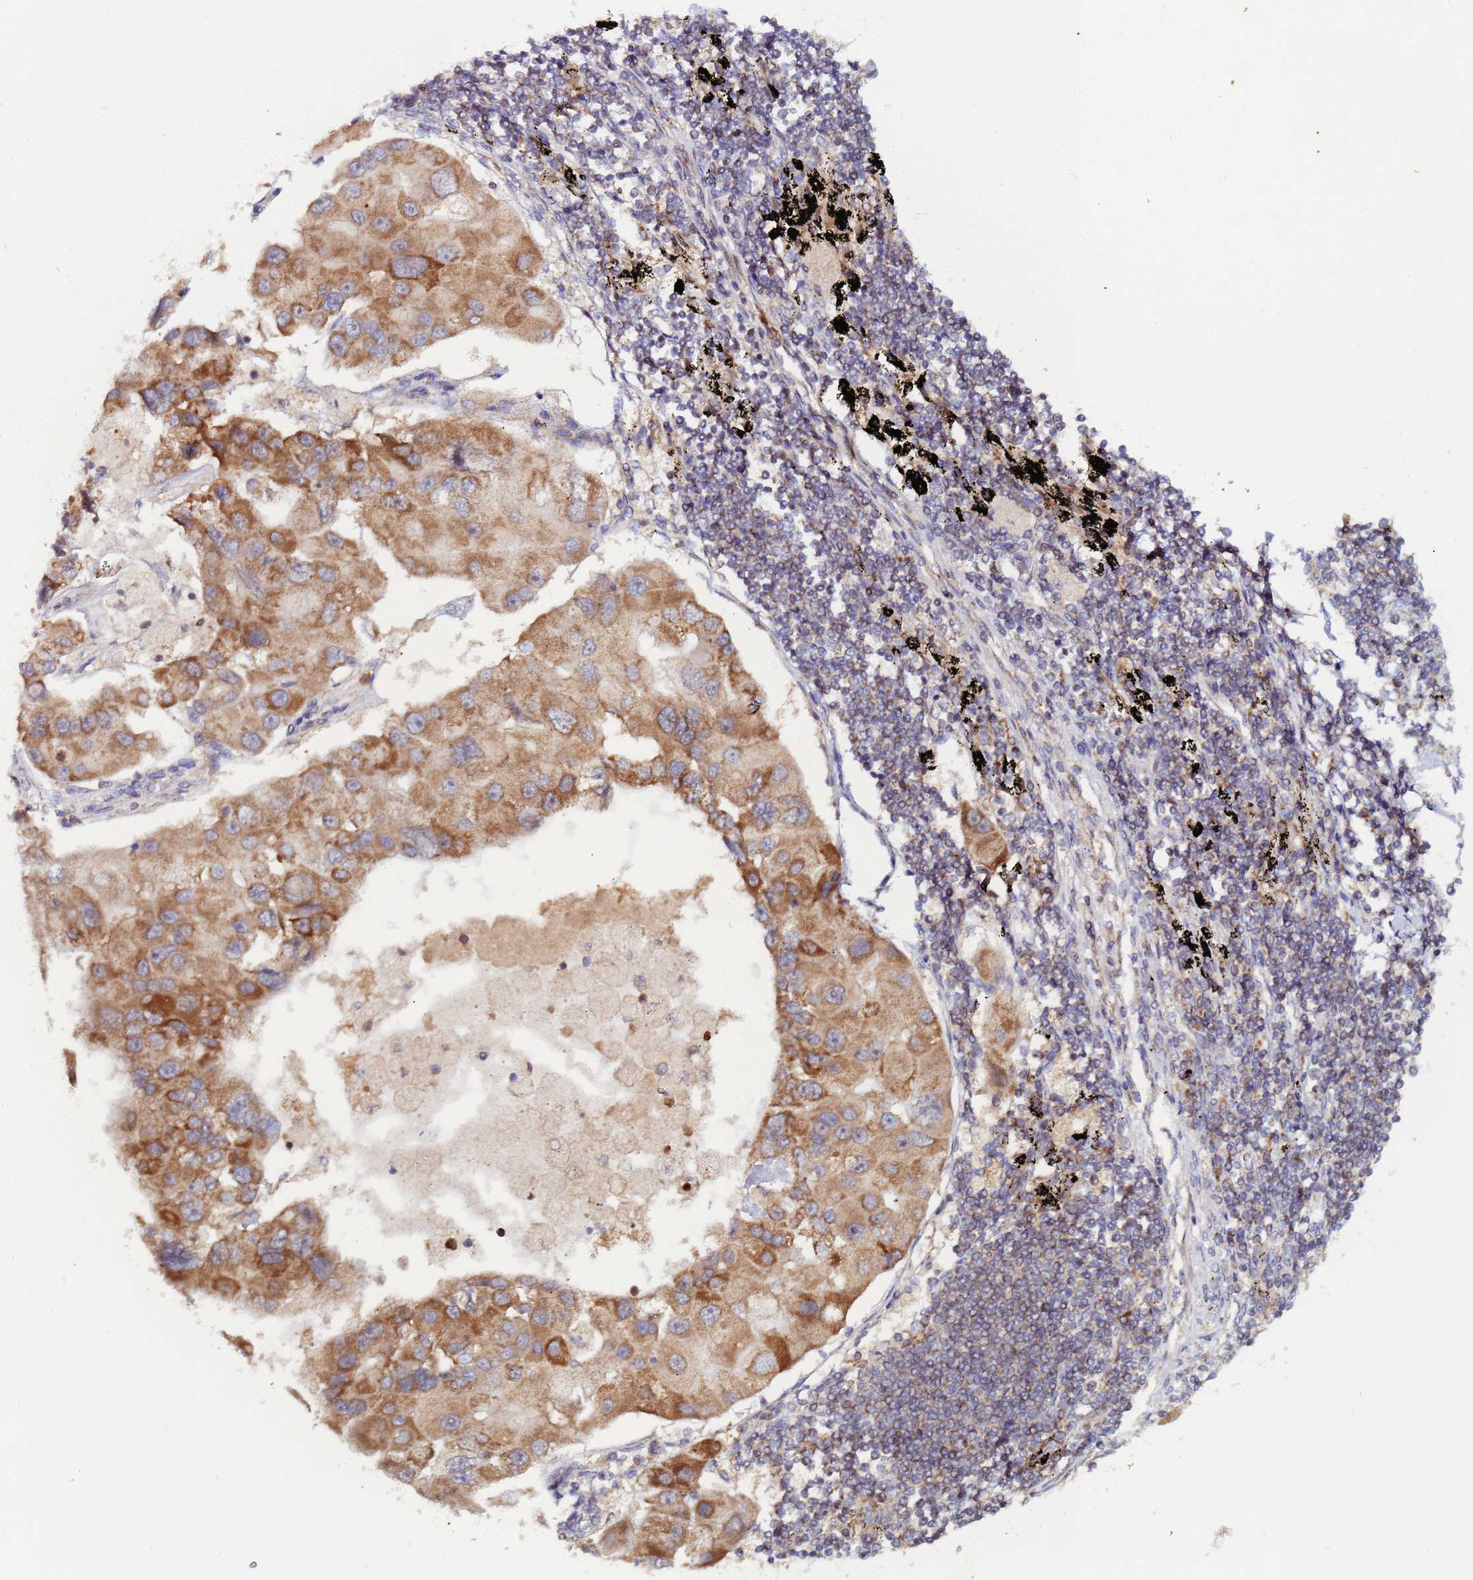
{"staining": {"intensity": "moderate", "quantity": ">75%", "location": "cytoplasmic/membranous"}, "tissue": "lung cancer", "cell_type": "Tumor cells", "image_type": "cancer", "snomed": [{"axis": "morphology", "description": "Adenocarcinoma, NOS"}, {"axis": "topography", "description": "Lung"}], "caption": "The micrograph displays immunohistochemical staining of lung cancer. There is moderate cytoplasmic/membranous positivity is identified in approximately >75% of tumor cells. Immunohistochemistry (ihc) stains the protein of interest in brown and the nuclei are stained blue.", "gene": "CCDC127", "patient": {"sex": "female", "age": 54}}